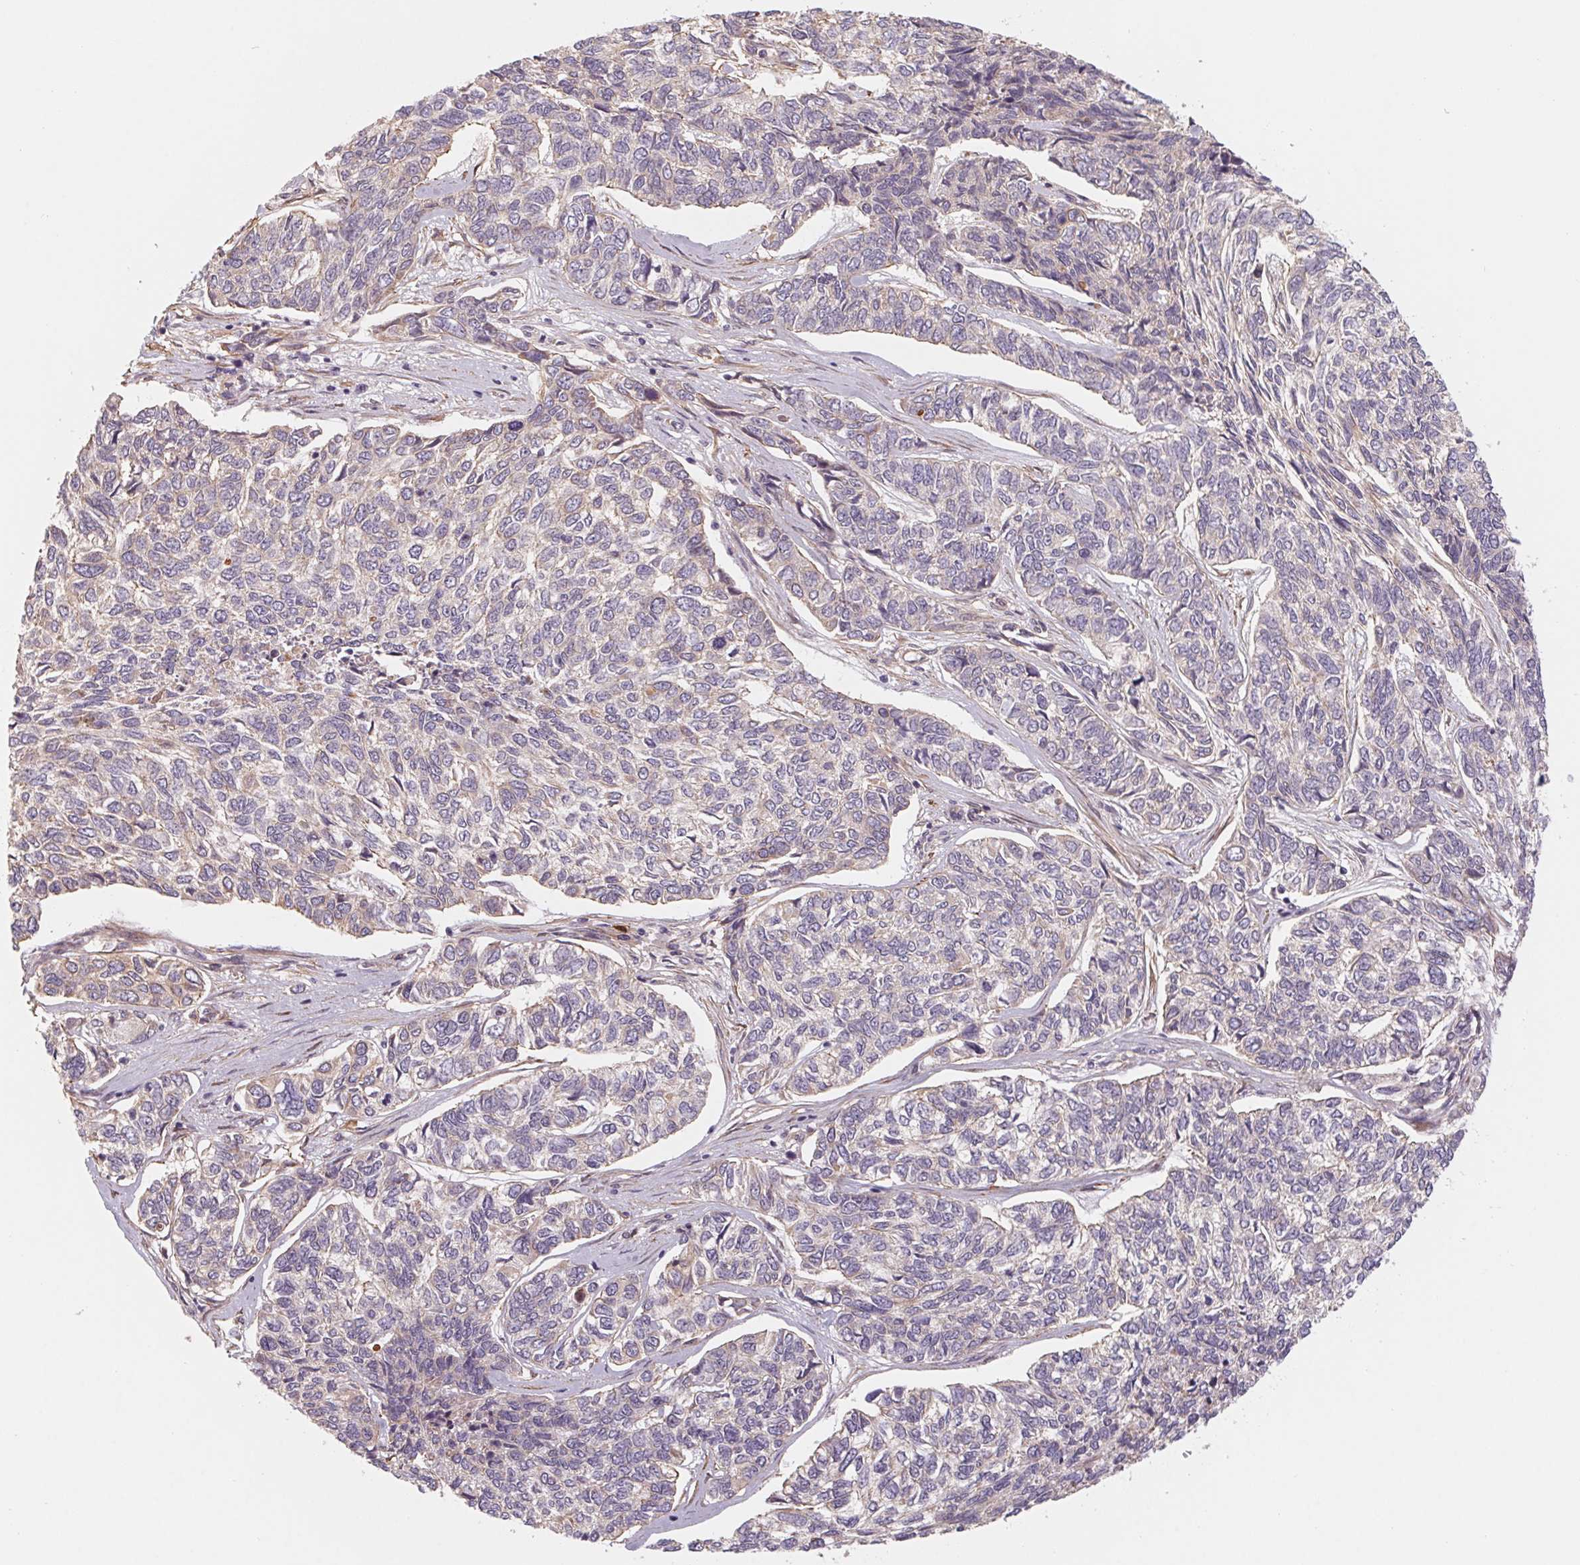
{"staining": {"intensity": "negative", "quantity": "none", "location": "none"}, "tissue": "skin cancer", "cell_type": "Tumor cells", "image_type": "cancer", "snomed": [{"axis": "morphology", "description": "Basal cell carcinoma"}, {"axis": "topography", "description": "Skin"}], "caption": "Skin cancer stained for a protein using IHC displays no staining tumor cells.", "gene": "CCDC112", "patient": {"sex": "female", "age": 65}}